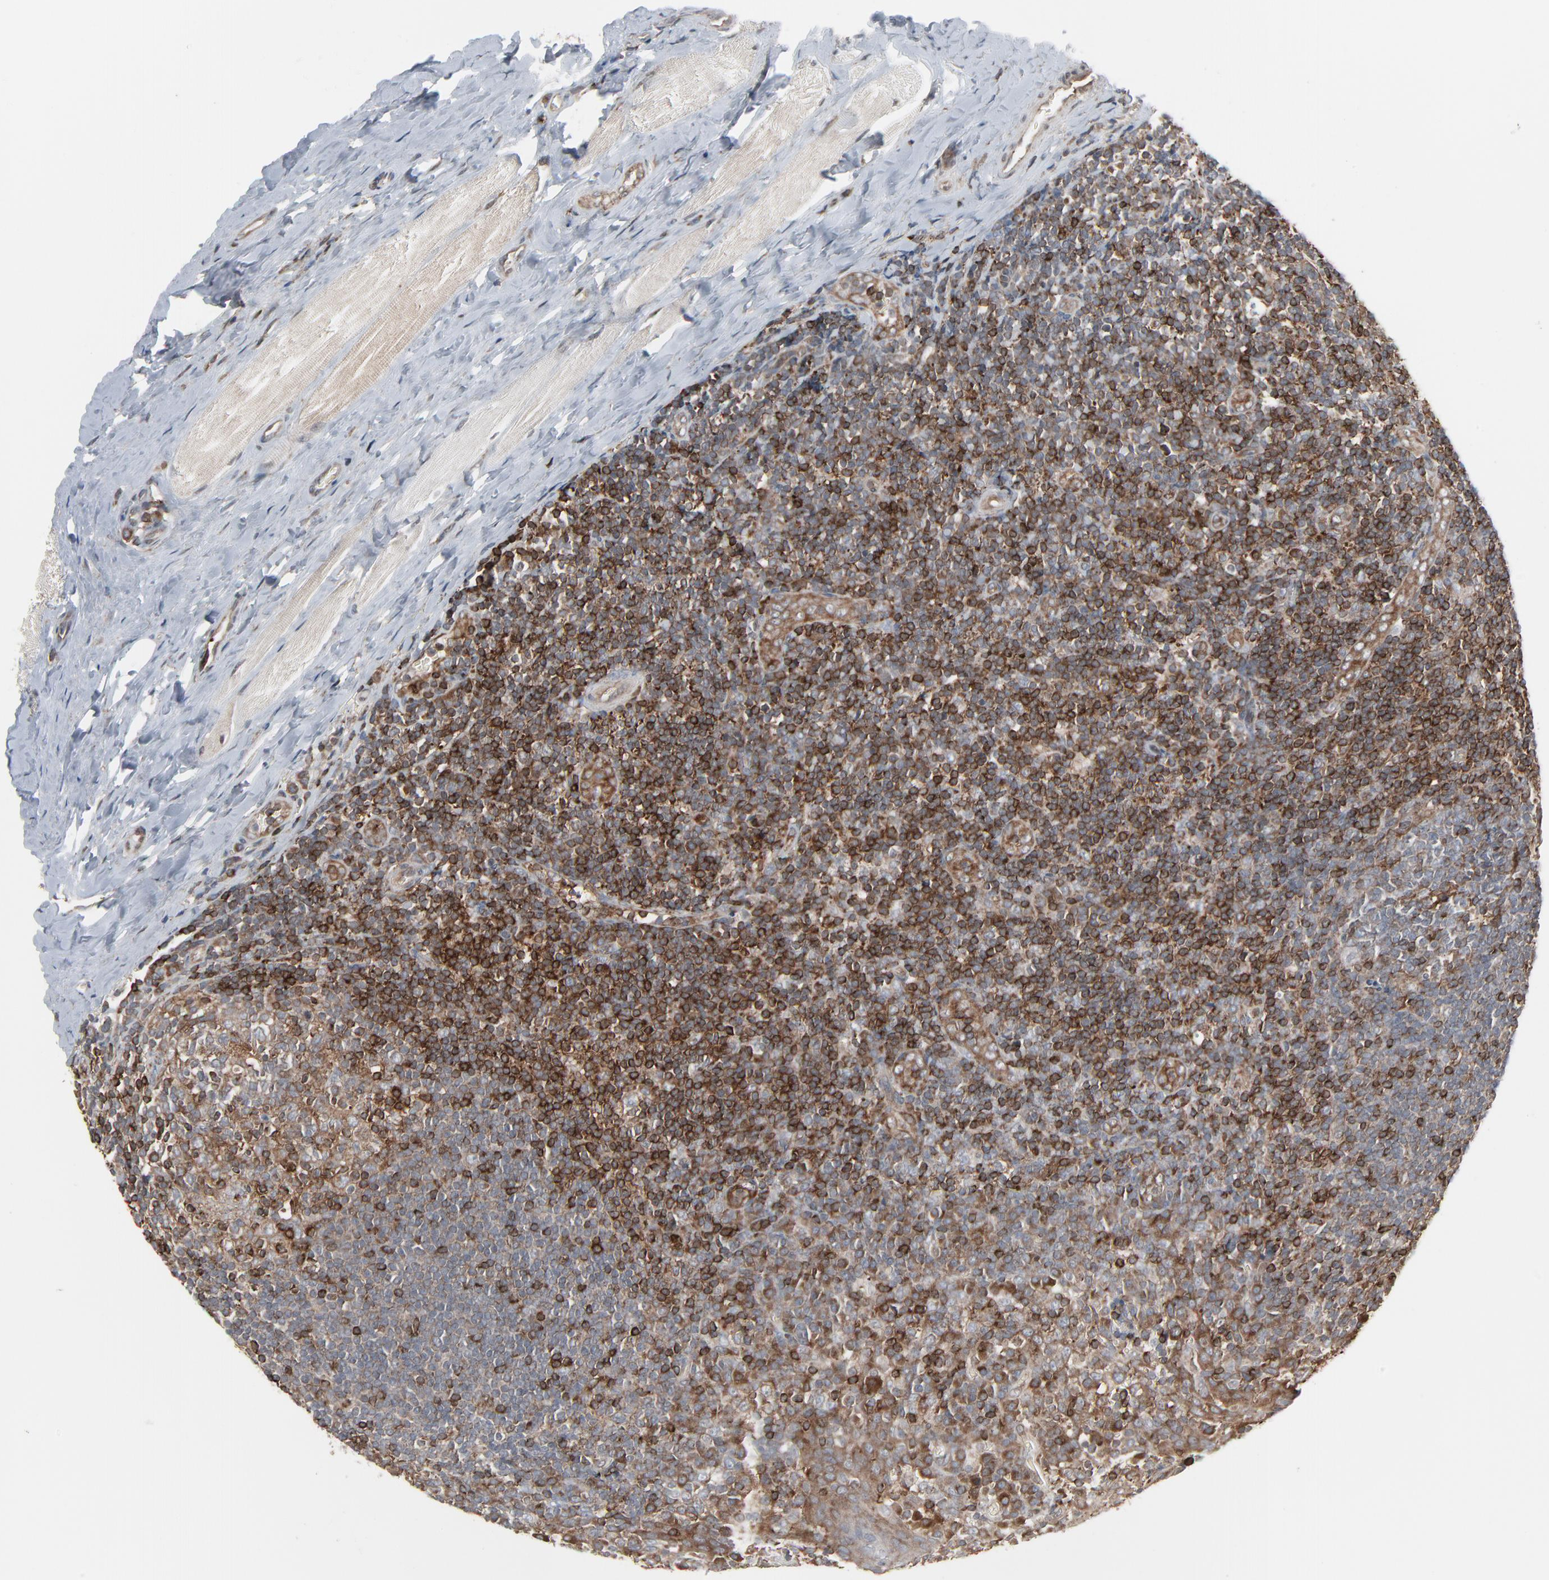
{"staining": {"intensity": "strong", "quantity": "<25%", "location": "cytoplasmic/membranous"}, "tissue": "tonsil", "cell_type": "Germinal center cells", "image_type": "normal", "snomed": [{"axis": "morphology", "description": "Normal tissue, NOS"}, {"axis": "topography", "description": "Tonsil"}], "caption": "Immunohistochemistry (IHC) (DAB) staining of unremarkable tonsil exhibits strong cytoplasmic/membranous protein staining in about <25% of germinal center cells. The protein is shown in brown color, while the nuclei are stained blue.", "gene": "OPTN", "patient": {"sex": "male", "age": 31}}